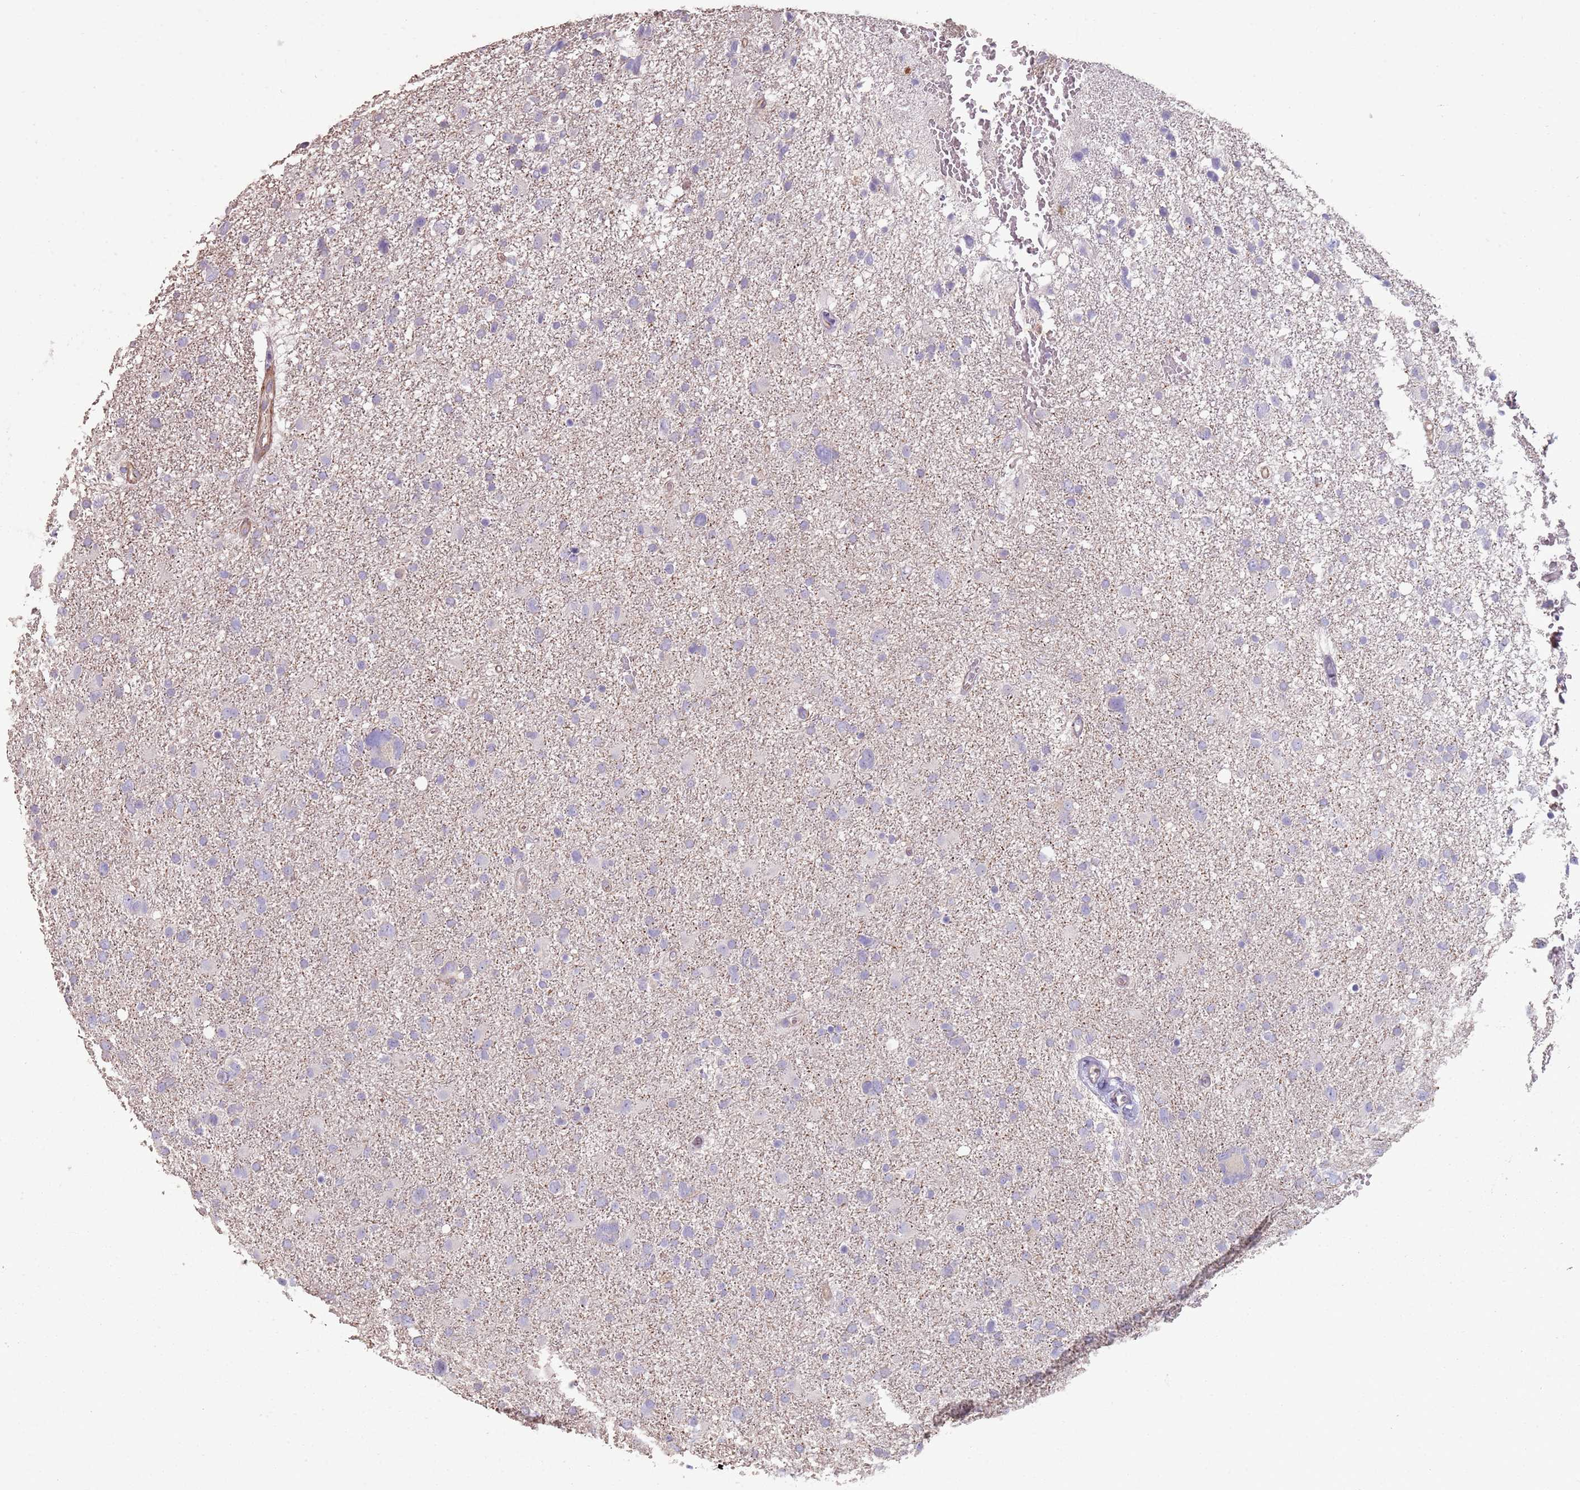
{"staining": {"intensity": "negative", "quantity": "none", "location": "none"}, "tissue": "glioma", "cell_type": "Tumor cells", "image_type": "cancer", "snomed": [{"axis": "morphology", "description": "Glioma, malignant, High grade"}, {"axis": "topography", "description": "Brain"}], "caption": "An IHC image of malignant glioma (high-grade) is shown. There is no staining in tumor cells of malignant glioma (high-grade).", "gene": "PHLPP2", "patient": {"sex": "male", "age": 61}}